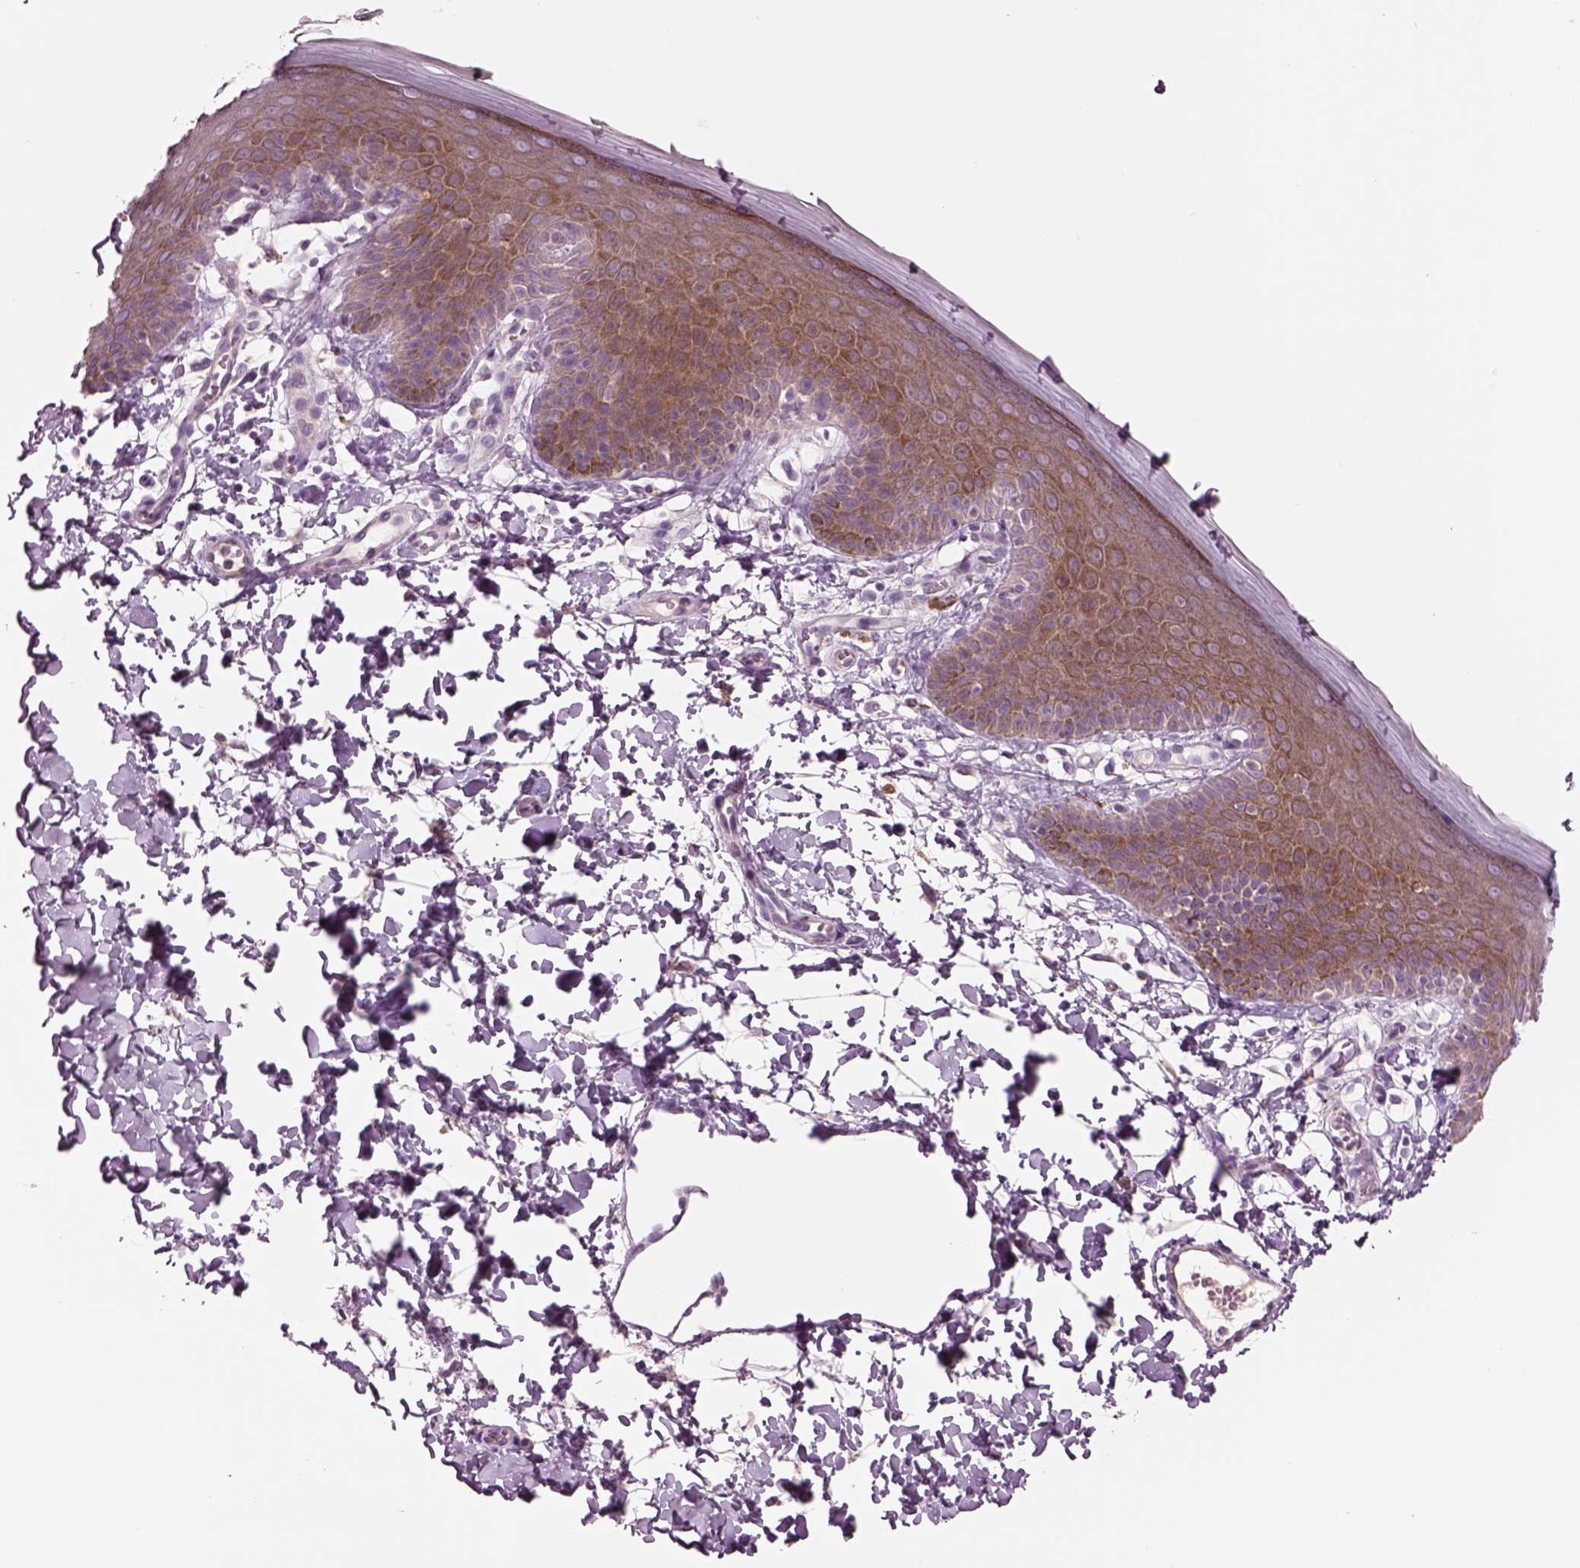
{"staining": {"intensity": "moderate", "quantity": "25%-75%", "location": "cytoplasmic/membranous"}, "tissue": "skin", "cell_type": "Epidermal cells", "image_type": "normal", "snomed": [{"axis": "morphology", "description": "Normal tissue, NOS"}, {"axis": "topography", "description": "Anal"}], "caption": "Normal skin was stained to show a protein in brown. There is medium levels of moderate cytoplasmic/membranous expression in about 25%-75% of epidermal cells.", "gene": "PLPP7", "patient": {"sex": "male", "age": 53}}